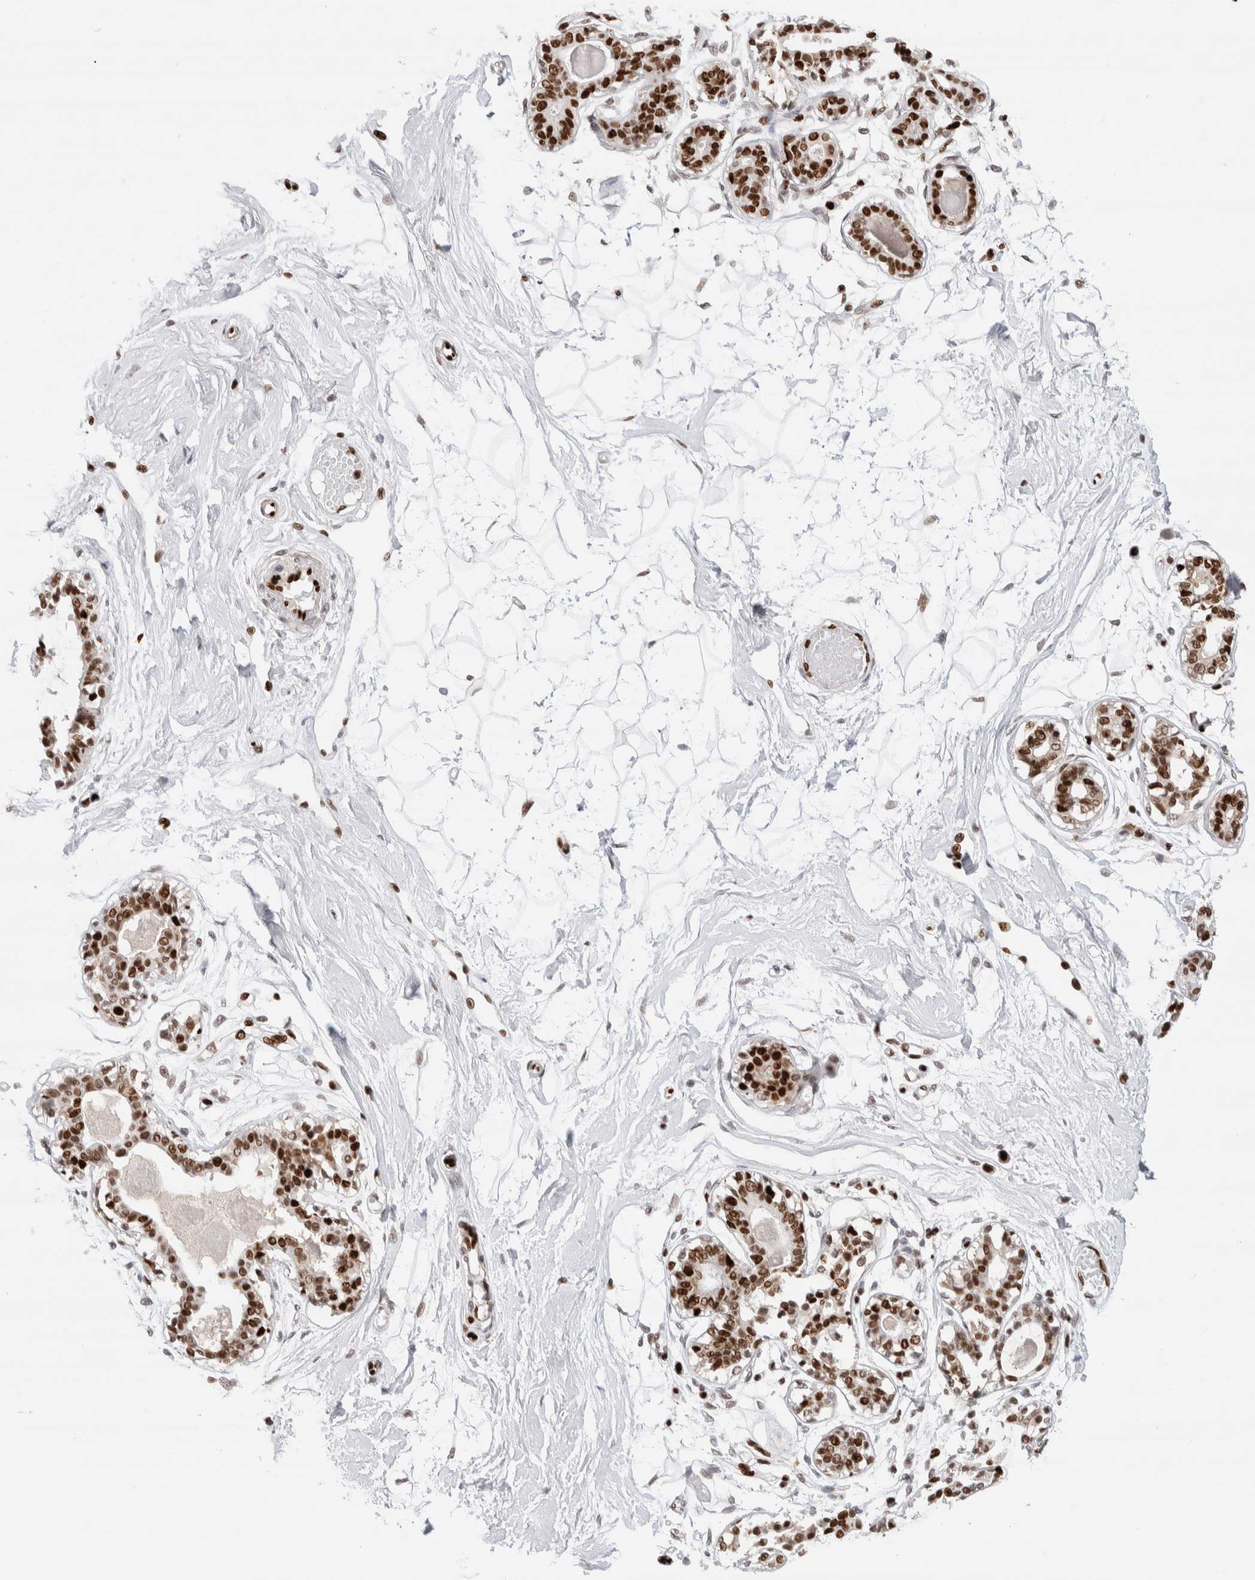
{"staining": {"intensity": "weak", "quantity": ">75%", "location": "nuclear"}, "tissue": "breast", "cell_type": "Adipocytes", "image_type": "normal", "snomed": [{"axis": "morphology", "description": "Normal tissue, NOS"}, {"axis": "topography", "description": "Breast"}], "caption": "A high-resolution micrograph shows IHC staining of normal breast, which exhibits weak nuclear expression in approximately >75% of adipocytes.", "gene": "C17orf49", "patient": {"sex": "female", "age": 45}}